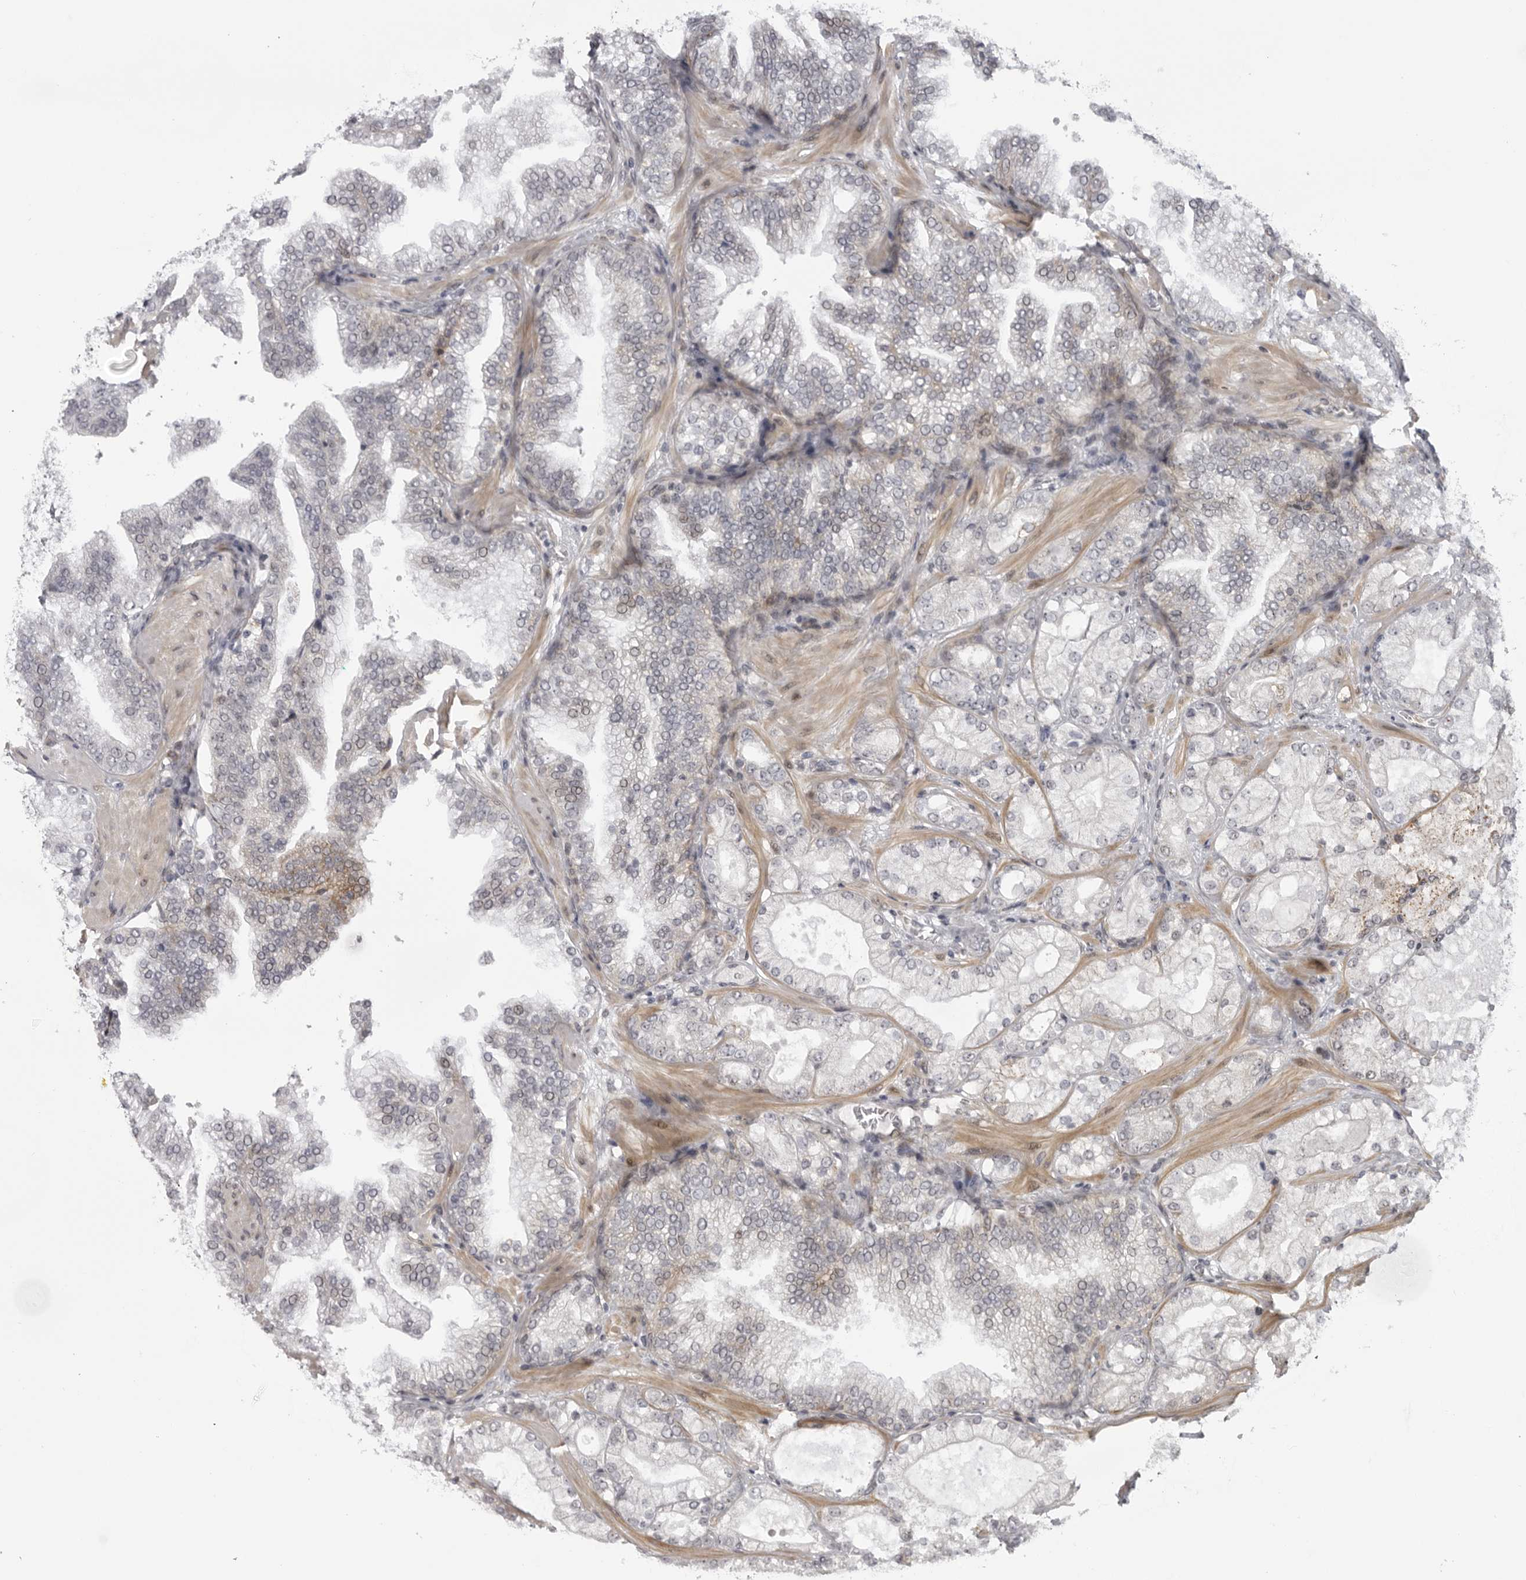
{"staining": {"intensity": "negative", "quantity": "none", "location": "none"}, "tissue": "prostate cancer", "cell_type": "Tumor cells", "image_type": "cancer", "snomed": [{"axis": "morphology", "description": "Adenocarcinoma, High grade"}, {"axis": "topography", "description": "Prostate"}], "caption": "Image shows no significant protein expression in tumor cells of high-grade adenocarcinoma (prostate).", "gene": "DNAH14", "patient": {"sex": "male", "age": 58}}